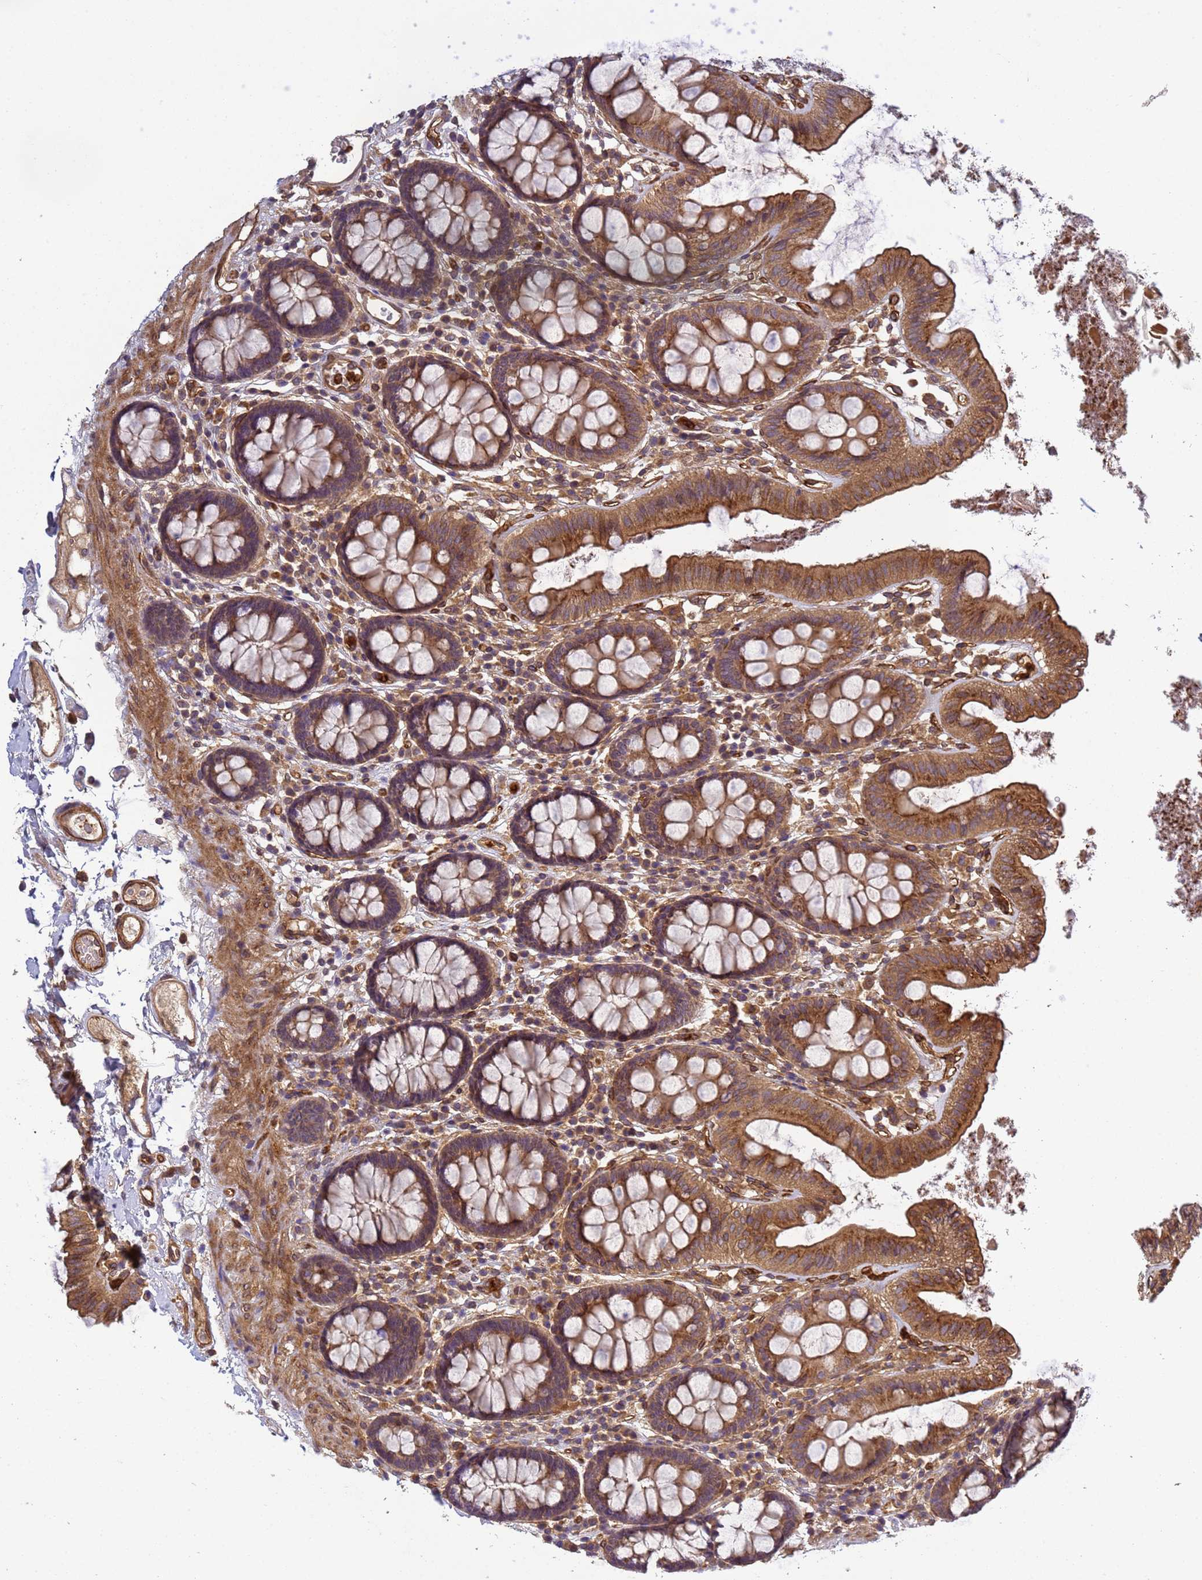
{"staining": {"intensity": "moderate", "quantity": ">75%", "location": "cytoplasmic/membranous"}, "tissue": "colon", "cell_type": "Endothelial cells", "image_type": "normal", "snomed": [{"axis": "morphology", "description": "Normal tissue, NOS"}, {"axis": "topography", "description": "Colon"}], "caption": "Brown immunohistochemical staining in normal human colon displays moderate cytoplasmic/membranous positivity in approximately >75% of endothelial cells.", "gene": "C8orf34", "patient": {"sex": "male", "age": 84}}